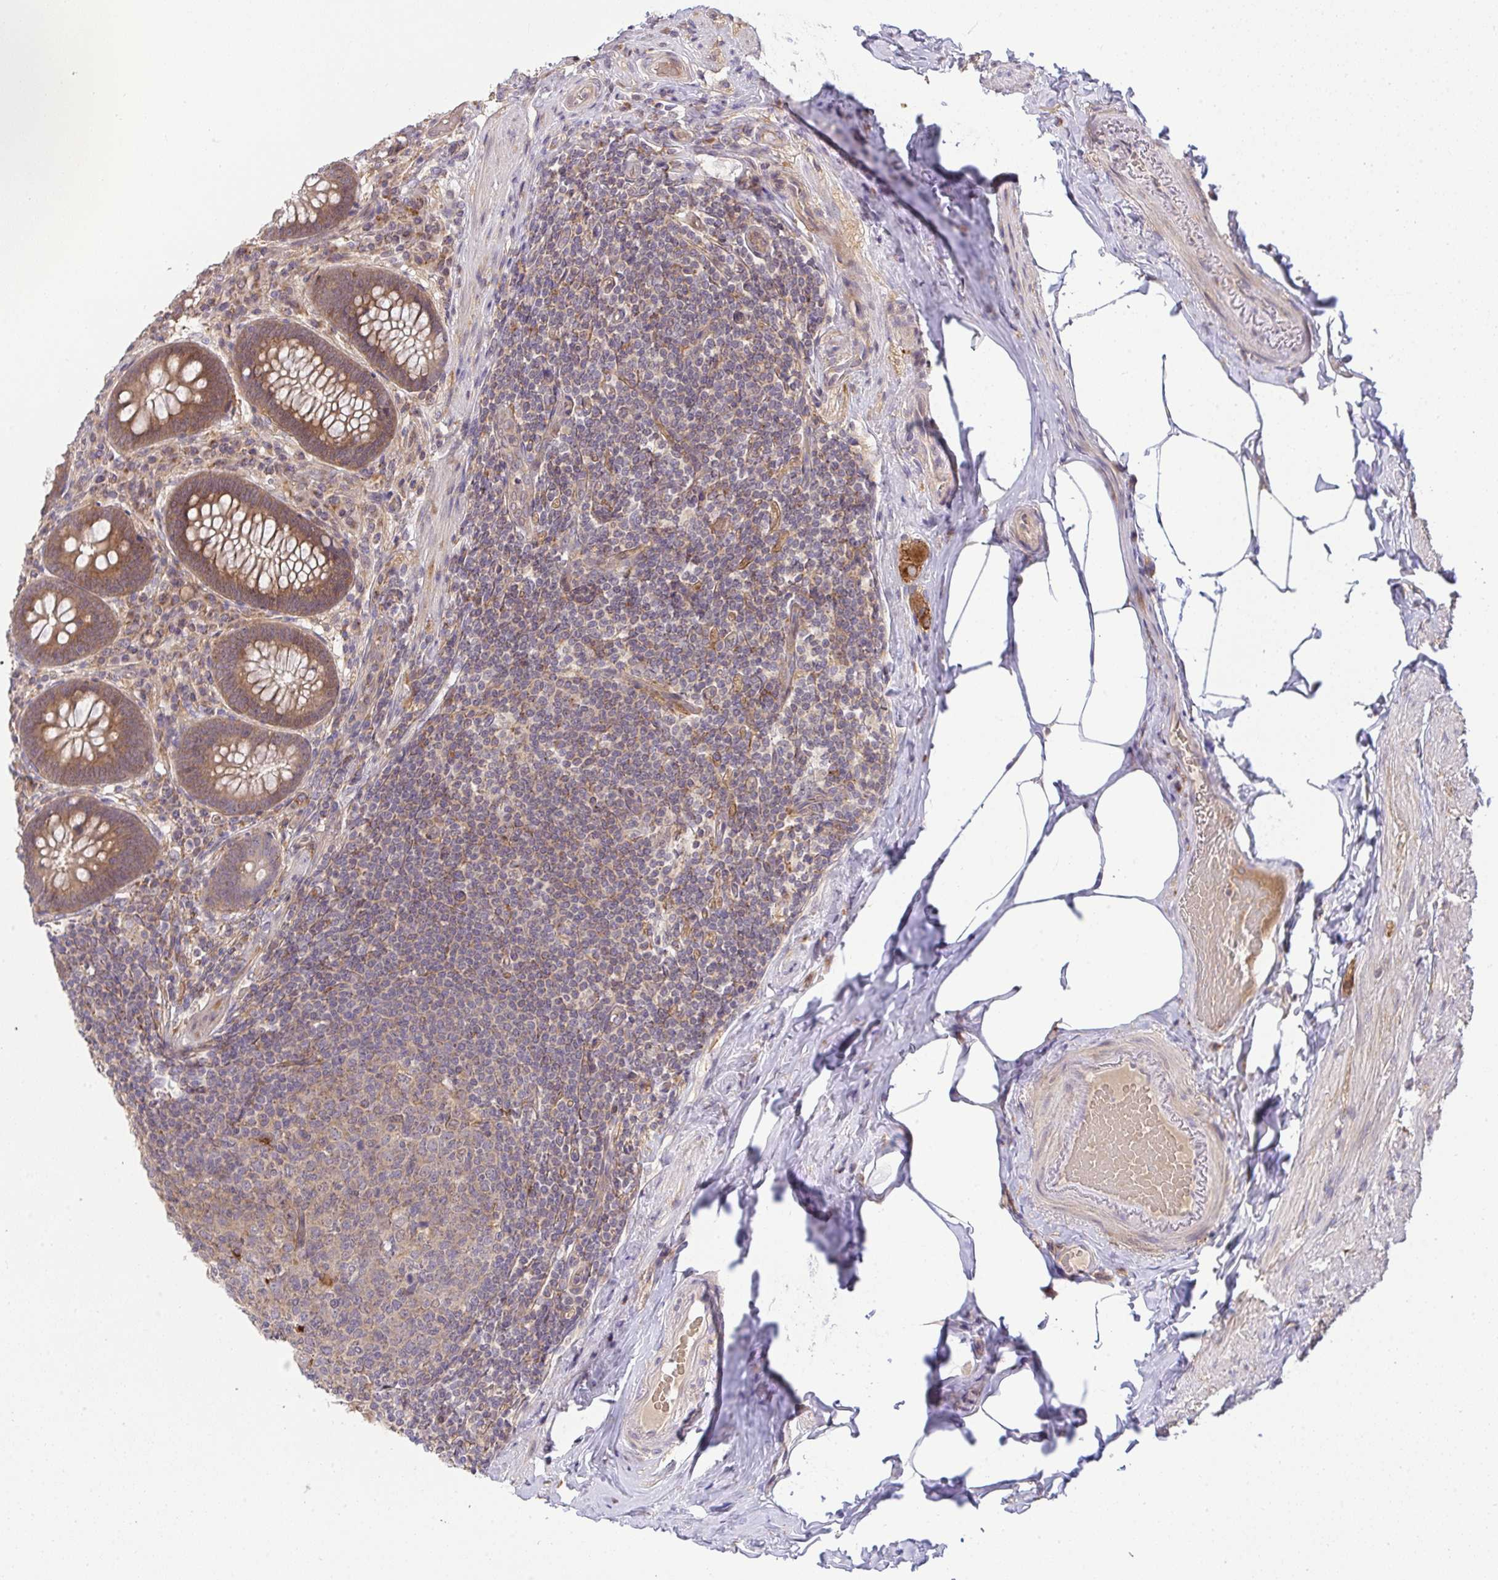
{"staining": {"intensity": "moderate", "quantity": ">75%", "location": "cytoplasmic/membranous"}, "tissue": "appendix", "cell_type": "Glandular cells", "image_type": "normal", "snomed": [{"axis": "morphology", "description": "Normal tissue, NOS"}, {"axis": "topography", "description": "Appendix"}], "caption": "The immunohistochemical stain labels moderate cytoplasmic/membranous expression in glandular cells of normal appendix. The protein of interest is stained brown, and the nuclei are stained in blue (DAB IHC with brightfield microscopy, high magnification).", "gene": "SLC9A6", "patient": {"sex": "male", "age": 71}}